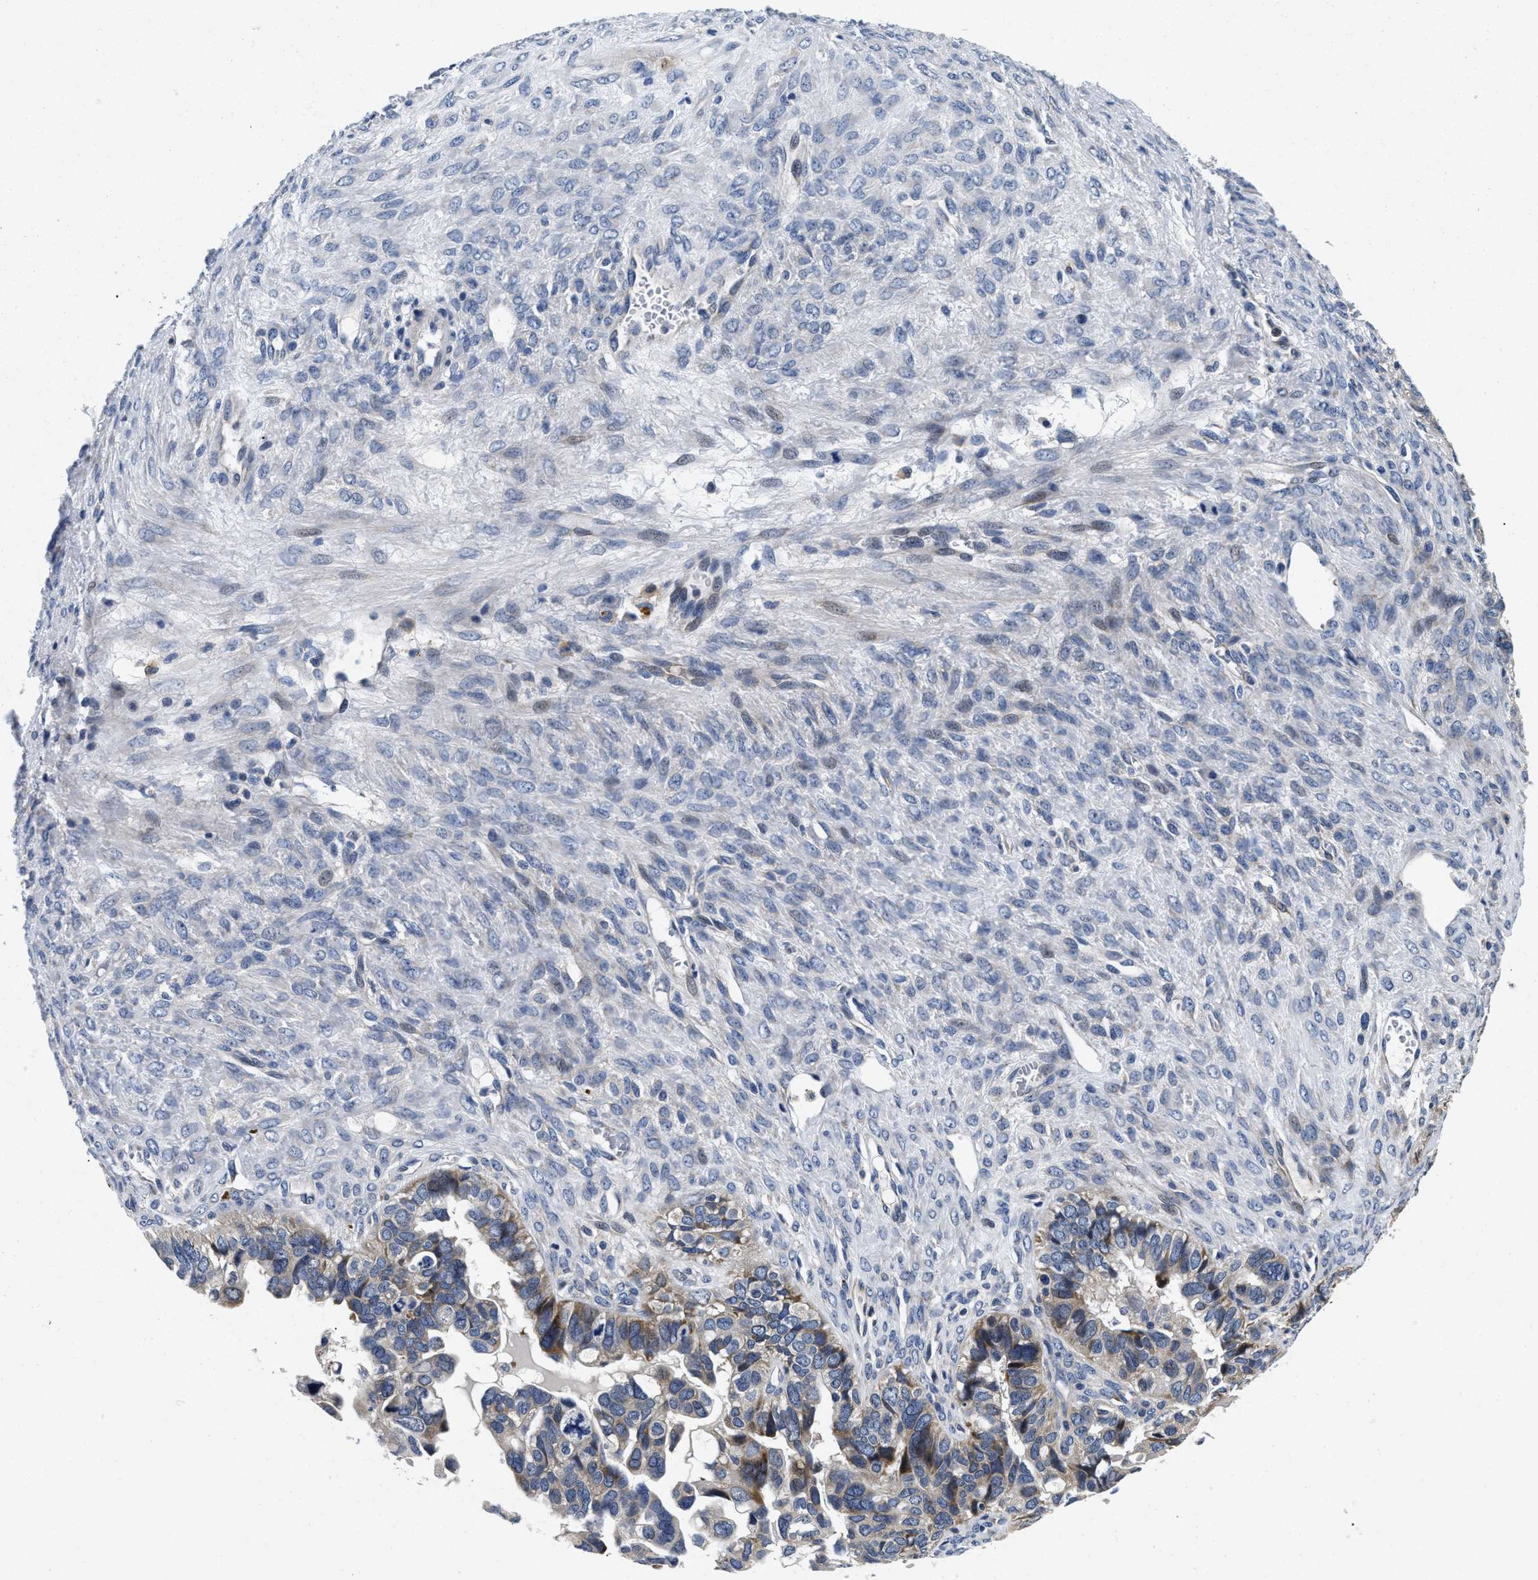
{"staining": {"intensity": "moderate", "quantity": "<25%", "location": "cytoplasmic/membranous"}, "tissue": "ovarian cancer", "cell_type": "Tumor cells", "image_type": "cancer", "snomed": [{"axis": "morphology", "description": "Cystadenocarcinoma, serous, NOS"}, {"axis": "topography", "description": "Ovary"}], "caption": "Tumor cells demonstrate moderate cytoplasmic/membranous expression in approximately <25% of cells in ovarian cancer.", "gene": "LAD1", "patient": {"sex": "female", "age": 79}}